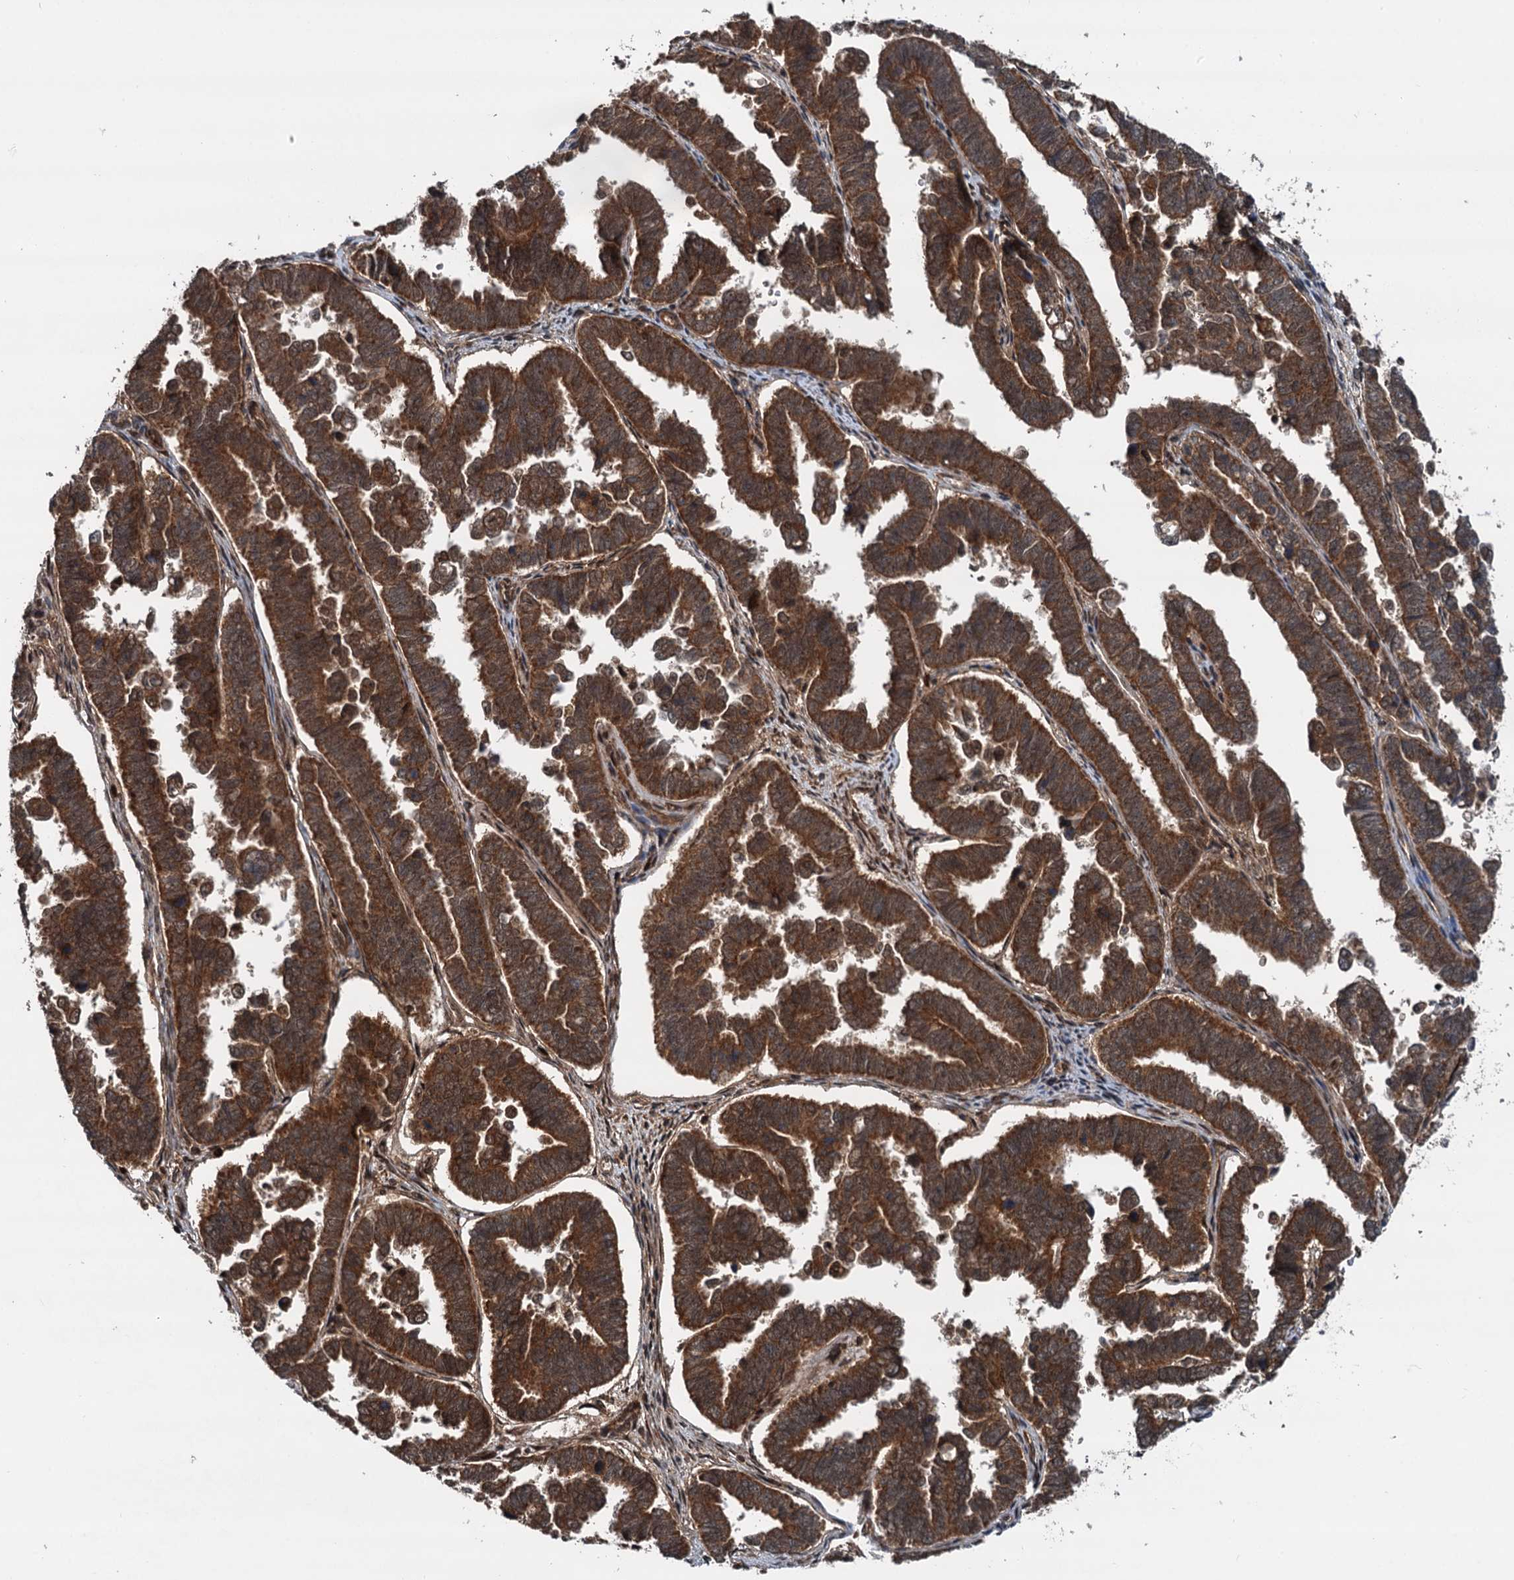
{"staining": {"intensity": "moderate", "quantity": ">75%", "location": "cytoplasmic/membranous"}, "tissue": "endometrial cancer", "cell_type": "Tumor cells", "image_type": "cancer", "snomed": [{"axis": "morphology", "description": "Adenocarcinoma, NOS"}, {"axis": "topography", "description": "Endometrium"}], "caption": "Immunohistochemistry (IHC) histopathology image of neoplastic tissue: human endometrial adenocarcinoma stained using immunohistochemistry demonstrates medium levels of moderate protein expression localized specifically in the cytoplasmic/membranous of tumor cells, appearing as a cytoplasmic/membranous brown color.", "gene": "STUB1", "patient": {"sex": "female", "age": 75}}